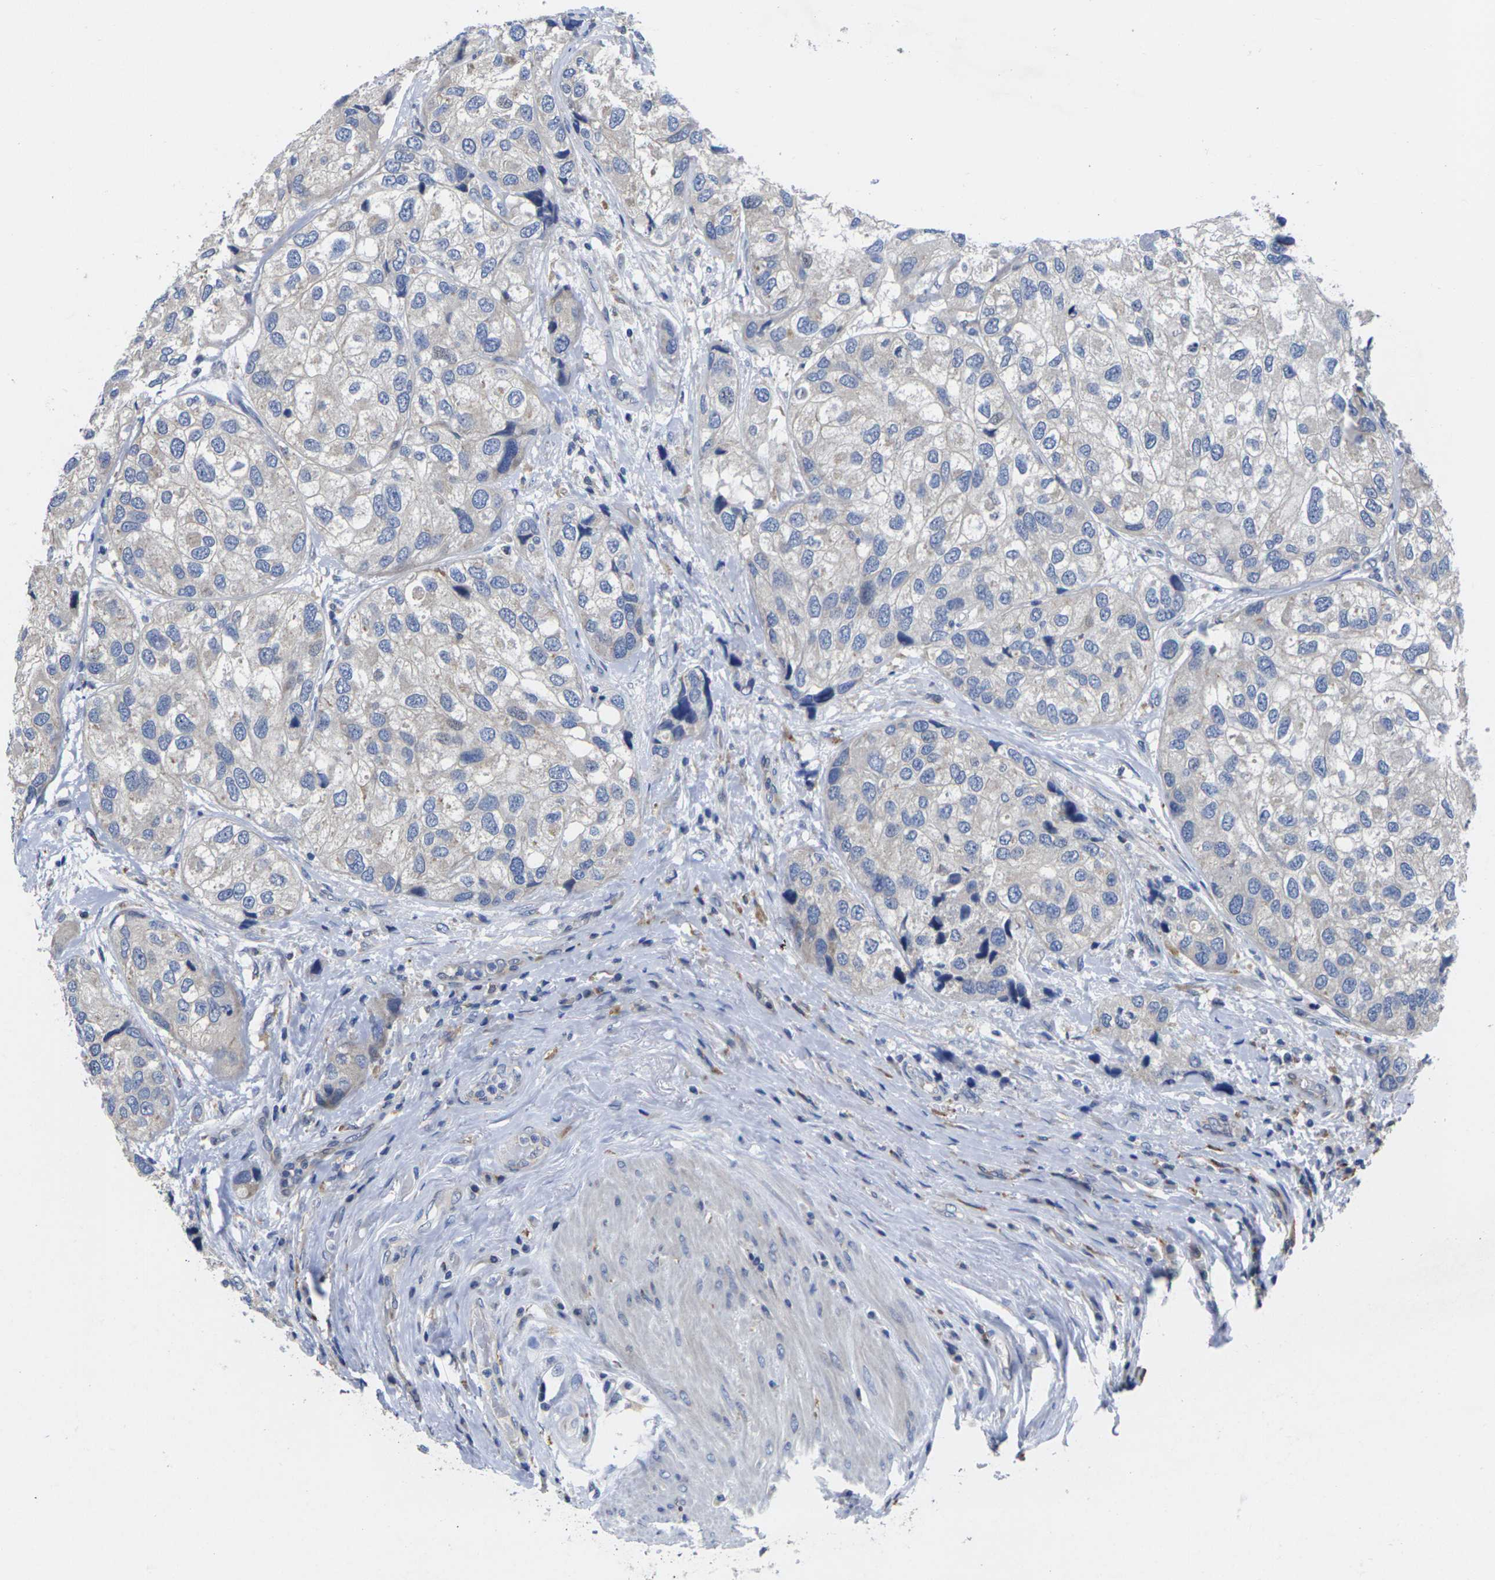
{"staining": {"intensity": "weak", "quantity": "<25%", "location": "cytoplasmic/membranous"}, "tissue": "urothelial cancer", "cell_type": "Tumor cells", "image_type": "cancer", "snomed": [{"axis": "morphology", "description": "Urothelial carcinoma, High grade"}, {"axis": "topography", "description": "Urinary bladder"}], "caption": "Immunohistochemistry micrograph of high-grade urothelial carcinoma stained for a protein (brown), which demonstrates no expression in tumor cells.", "gene": "SCNN1A", "patient": {"sex": "female", "age": 64}}